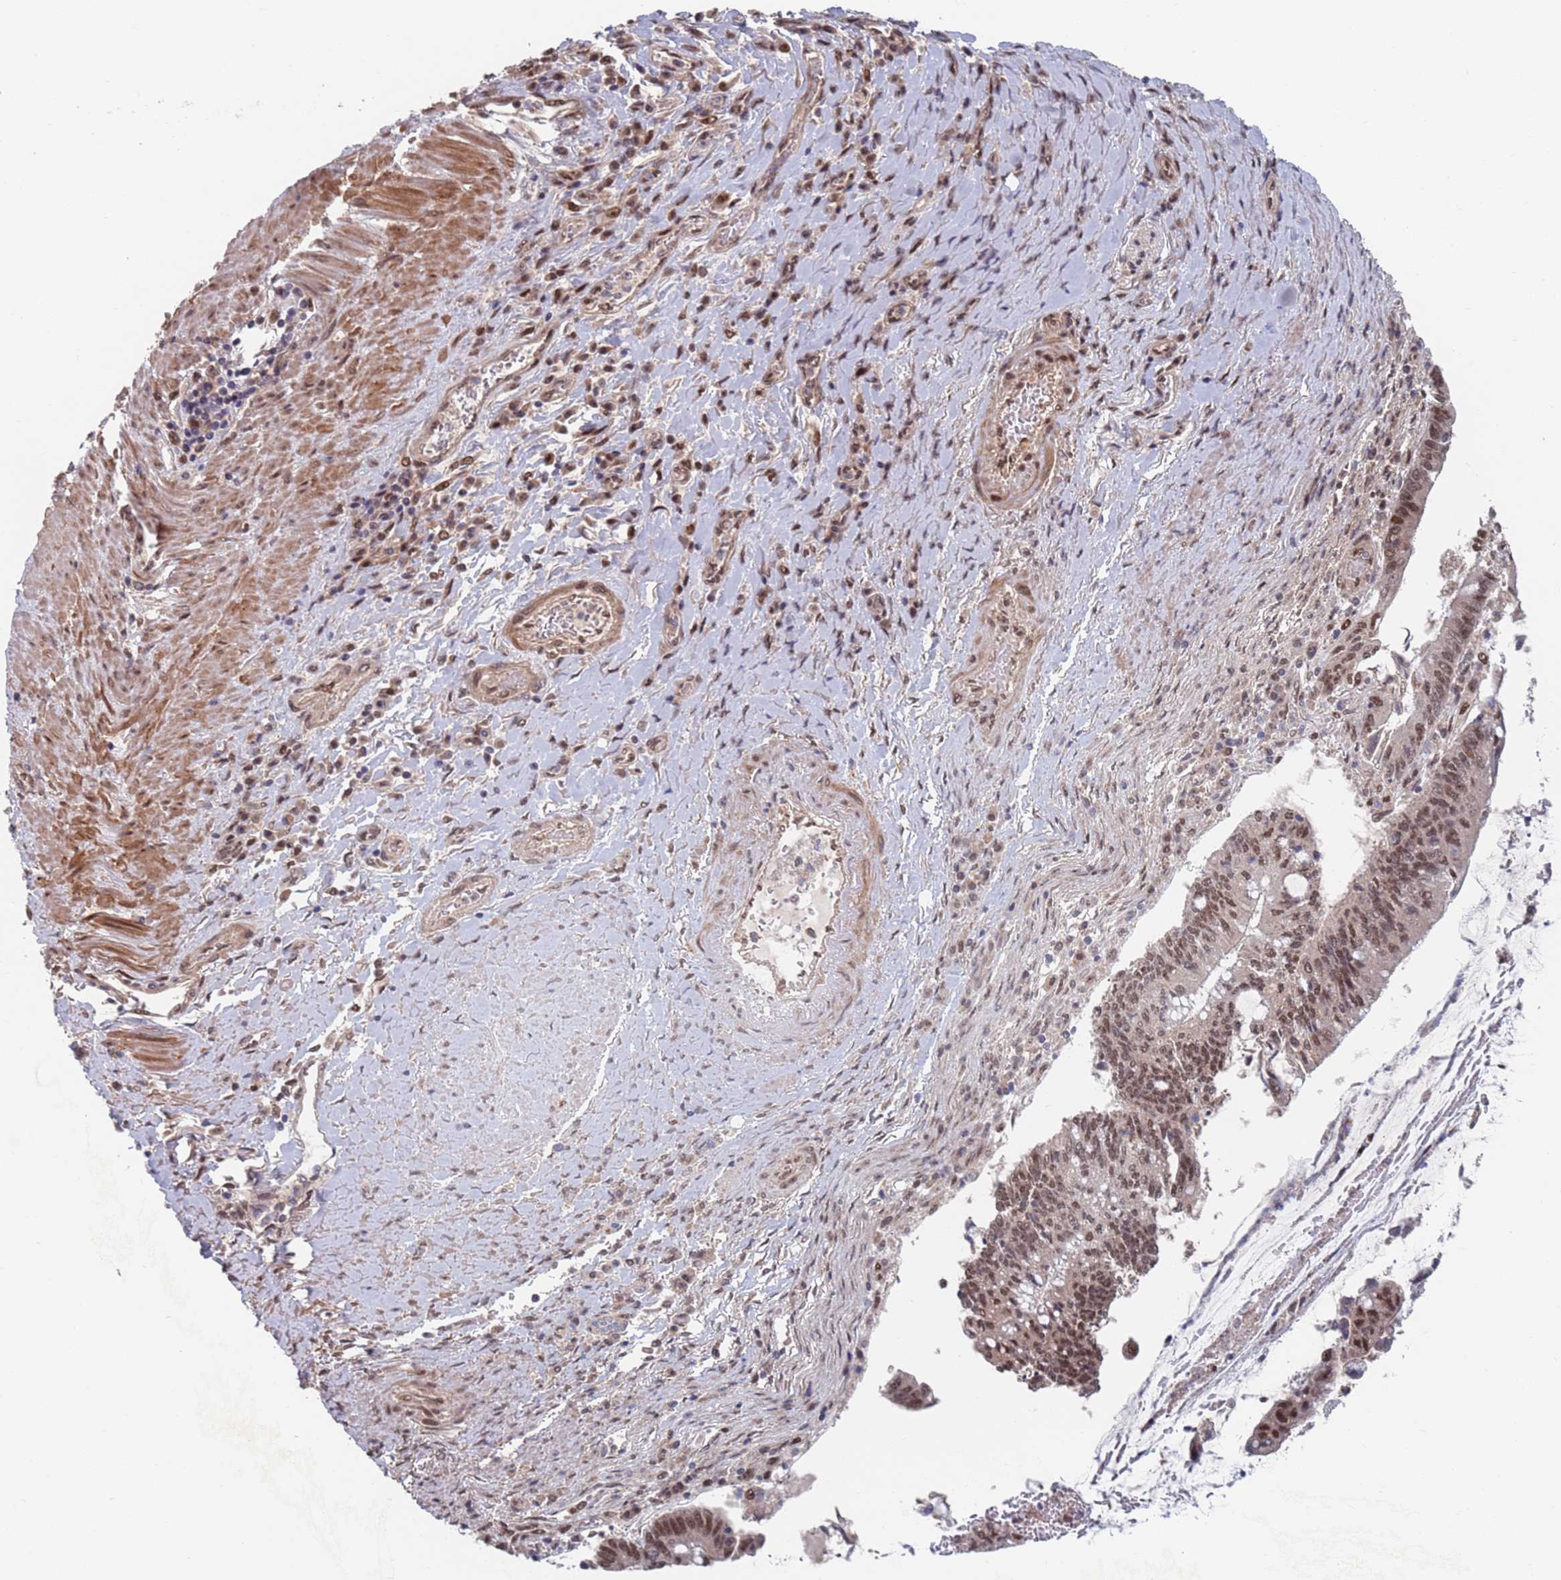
{"staining": {"intensity": "moderate", "quantity": ">75%", "location": "nuclear"}, "tissue": "pancreatic cancer", "cell_type": "Tumor cells", "image_type": "cancer", "snomed": [{"axis": "morphology", "description": "Adenocarcinoma, NOS"}, {"axis": "topography", "description": "Pancreas"}], "caption": "An image of pancreatic cancer stained for a protein exhibits moderate nuclear brown staining in tumor cells.", "gene": "RPP25", "patient": {"sex": "female", "age": 50}}